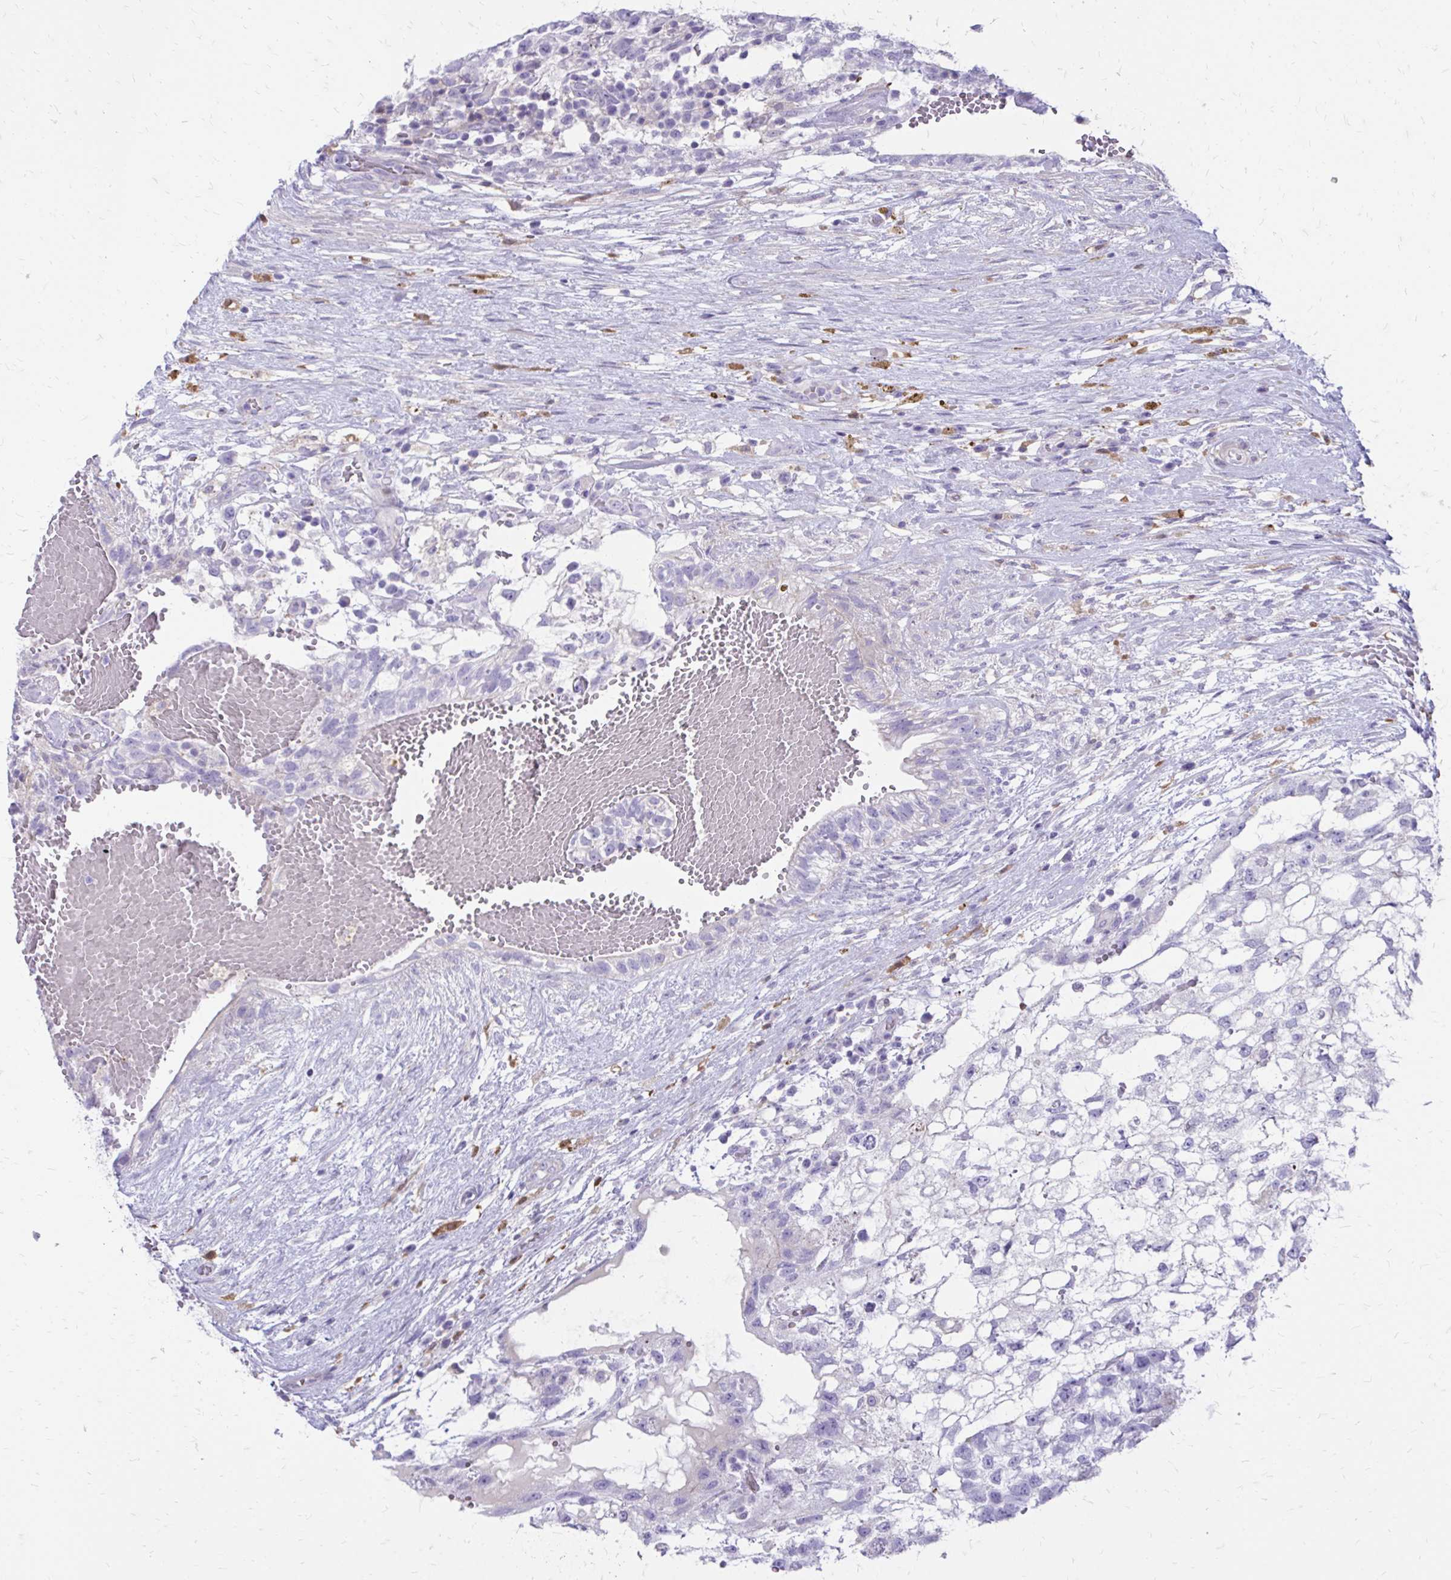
{"staining": {"intensity": "negative", "quantity": "none", "location": "none"}, "tissue": "testis cancer", "cell_type": "Tumor cells", "image_type": "cancer", "snomed": [{"axis": "morphology", "description": "Normal tissue, NOS"}, {"axis": "morphology", "description": "Carcinoma, Embryonal, NOS"}, {"axis": "topography", "description": "Testis"}], "caption": "Immunohistochemical staining of human testis cancer reveals no significant staining in tumor cells.", "gene": "SIGLEC11", "patient": {"sex": "male", "age": 32}}